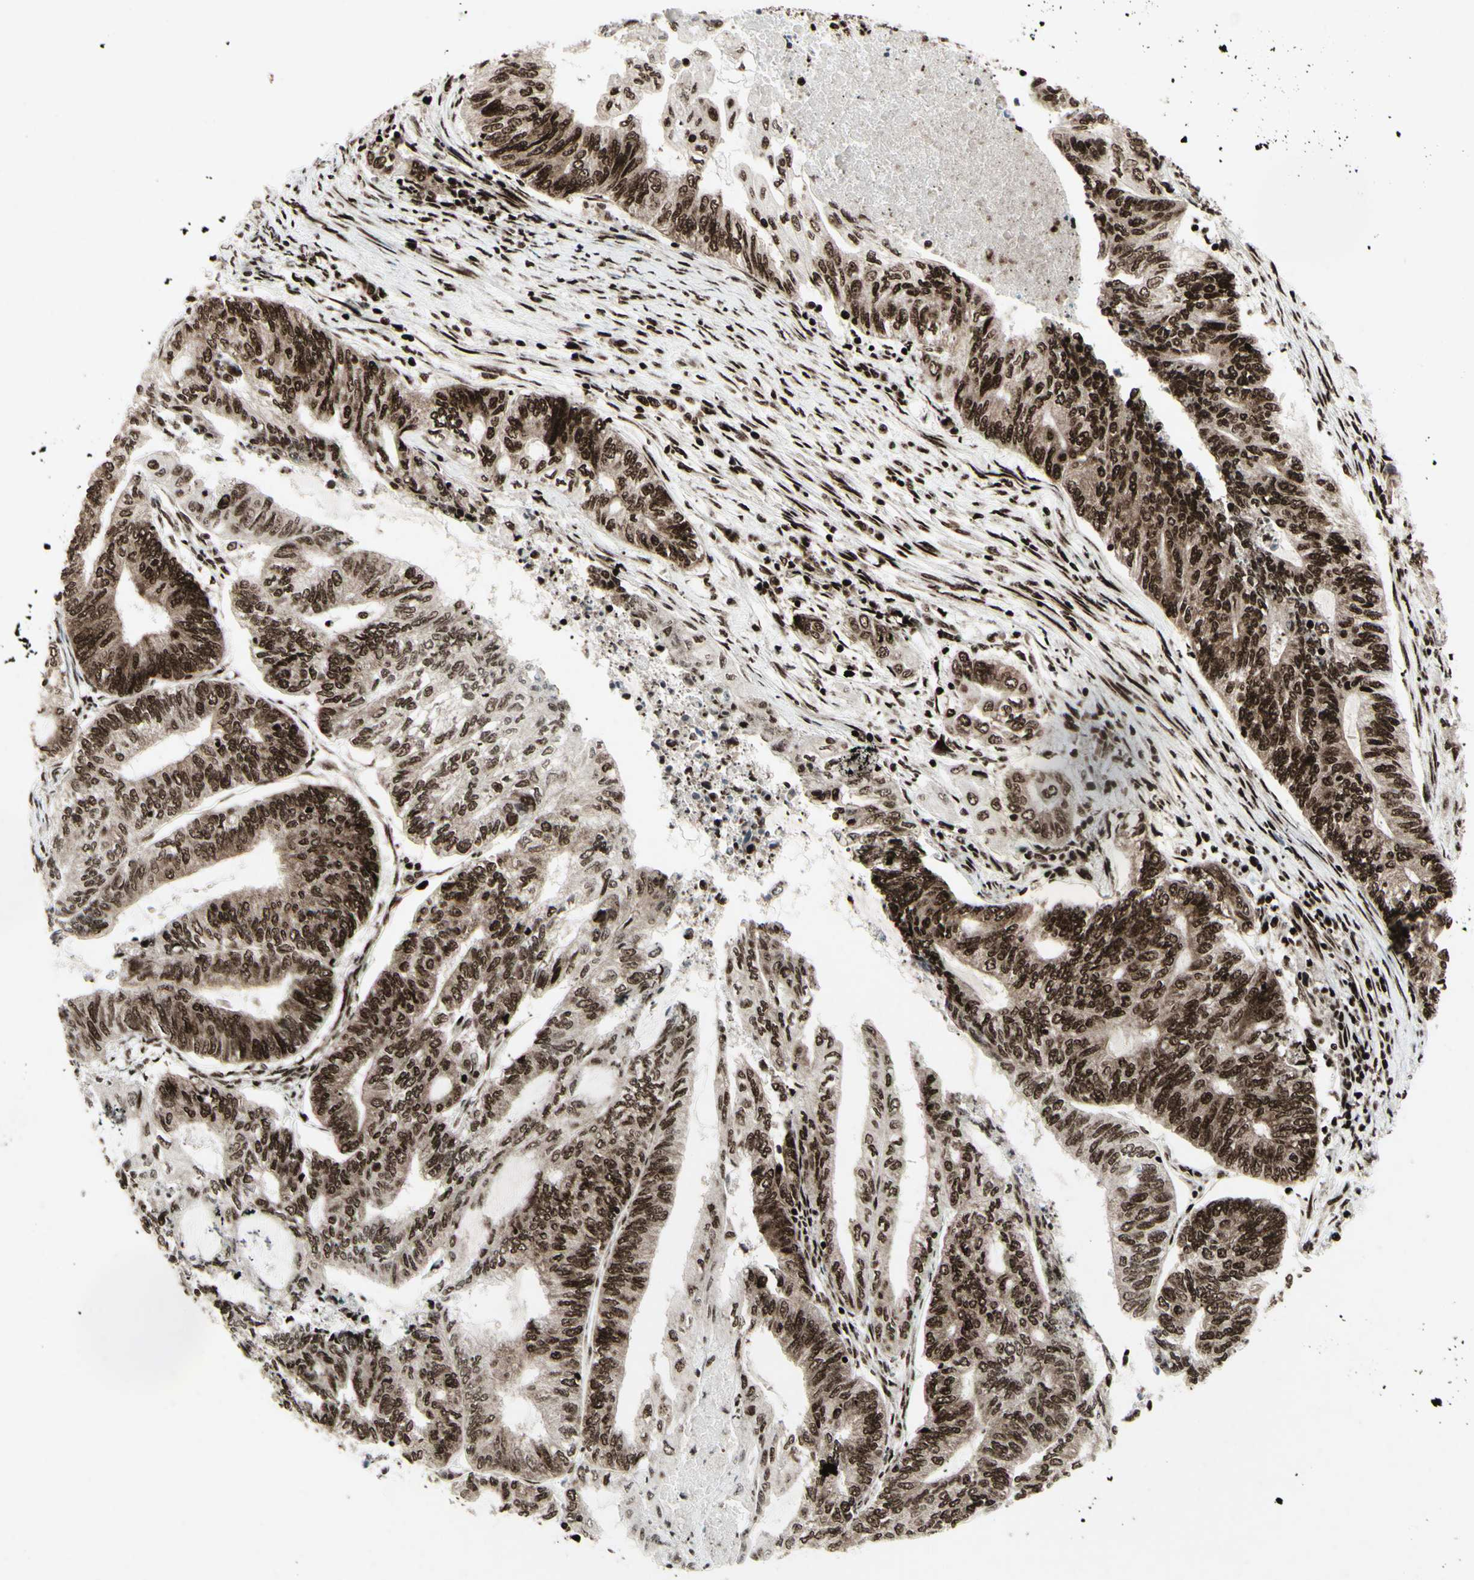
{"staining": {"intensity": "strong", "quantity": ">75%", "location": "nuclear"}, "tissue": "endometrial cancer", "cell_type": "Tumor cells", "image_type": "cancer", "snomed": [{"axis": "morphology", "description": "Adenocarcinoma, NOS"}, {"axis": "topography", "description": "Uterus"}, {"axis": "topography", "description": "Endometrium"}], "caption": "The image demonstrates immunohistochemical staining of adenocarcinoma (endometrial). There is strong nuclear positivity is seen in about >75% of tumor cells.", "gene": "U2AF2", "patient": {"sex": "female", "age": 70}}